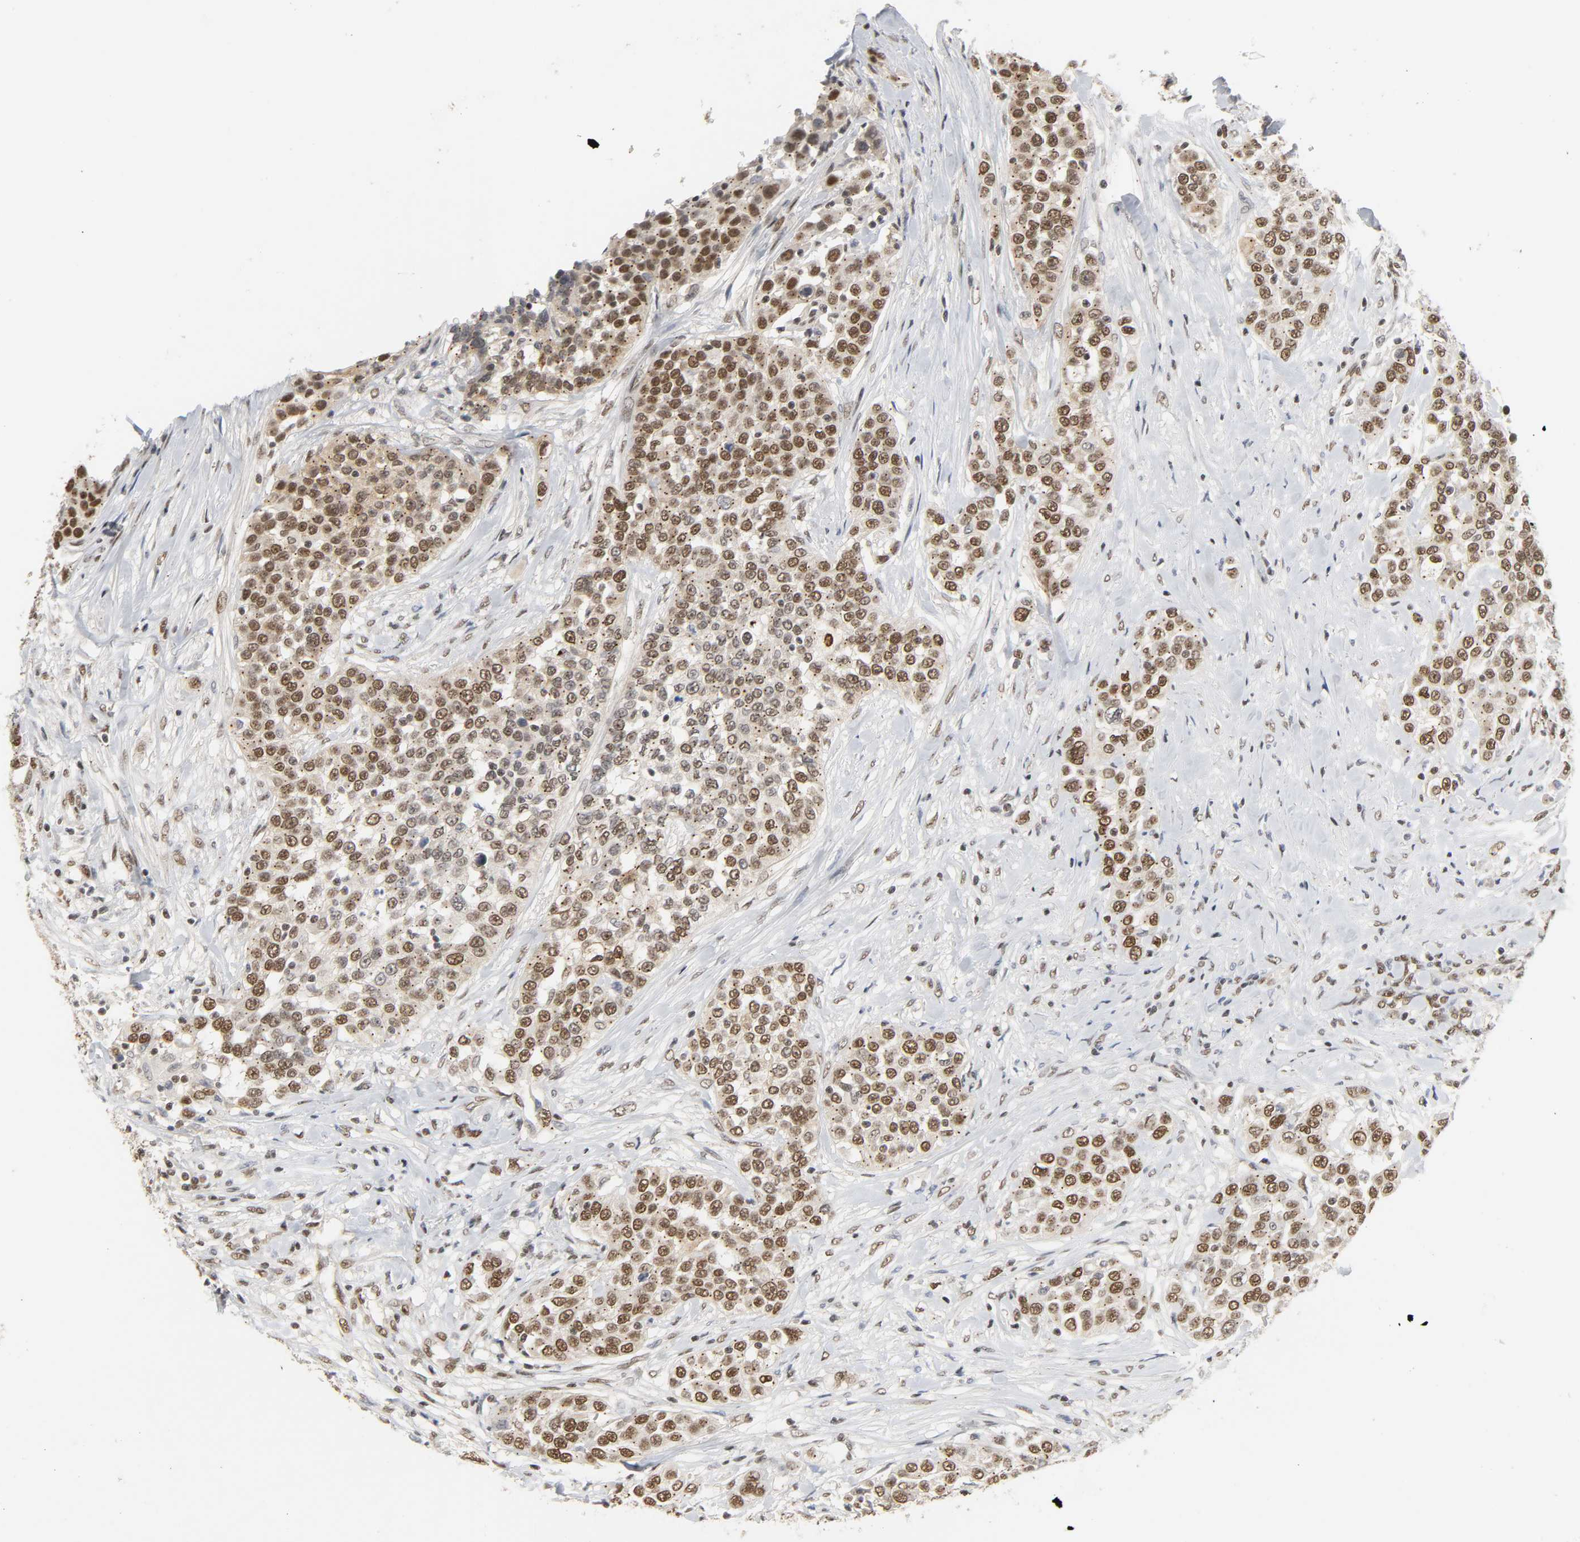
{"staining": {"intensity": "moderate", "quantity": ">75%", "location": "nuclear"}, "tissue": "urothelial cancer", "cell_type": "Tumor cells", "image_type": "cancer", "snomed": [{"axis": "morphology", "description": "Urothelial carcinoma, High grade"}, {"axis": "topography", "description": "Urinary bladder"}], "caption": "There is medium levels of moderate nuclear positivity in tumor cells of high-grade urothelial carcinoma, as demonstrated by immunohistochemical staining (brown color).", "gene": "NCOA6", "patient": {"sex": "female", "age": 80}}